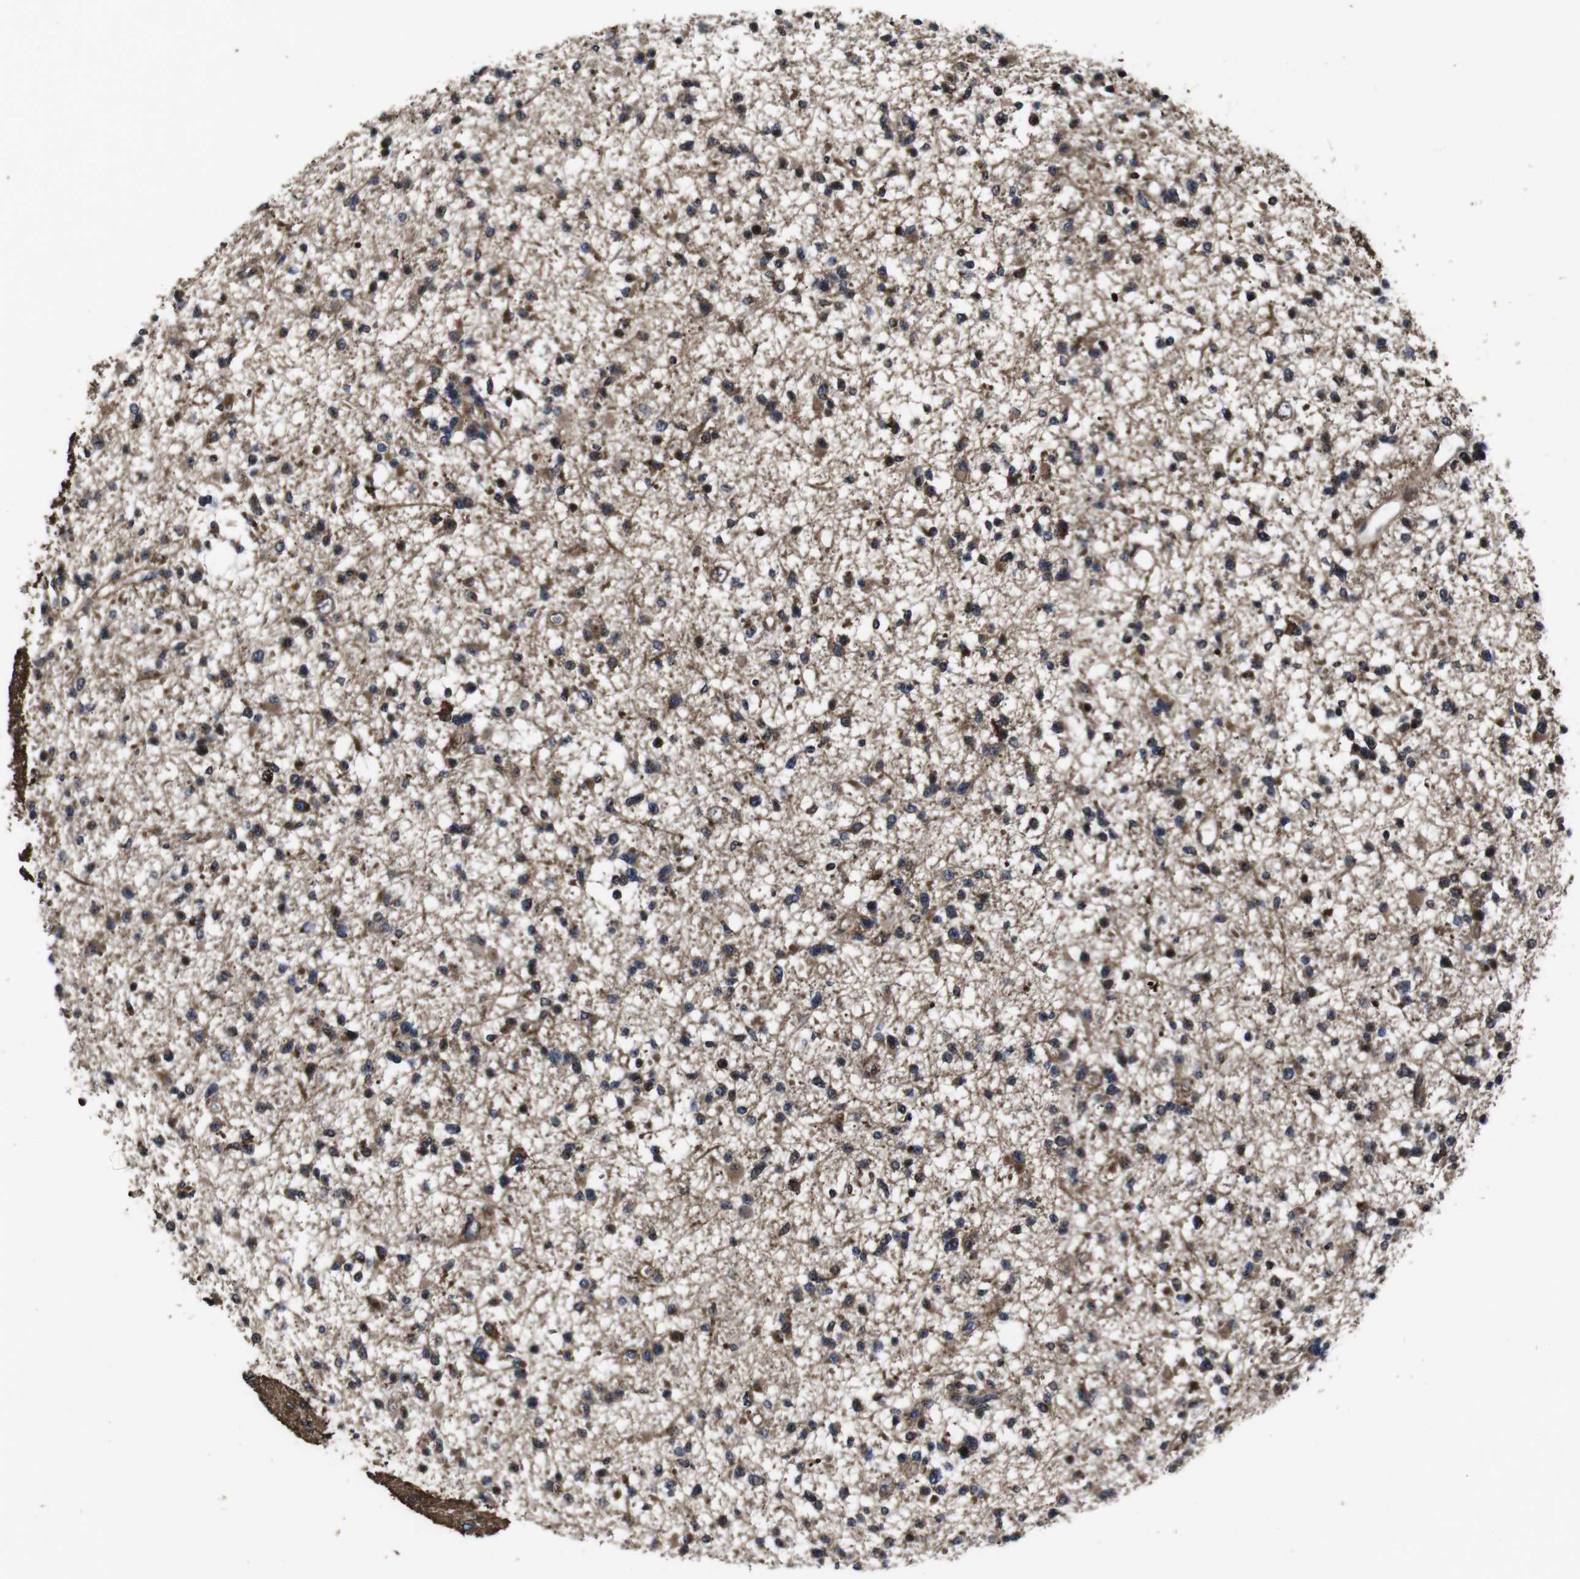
{"staining": {"intensity": "moderate", "quantity": ">75%", "location": "cytoplasmic/membranous"}, "tissue": "glioma", "cell_type": "Tumor cells", "image_type": "cancer", "snomed": [{"axis": "morphology", "description": "Glioma, malignant, Low grade"}, {"axis": "topography", "description": "Brain"}], "caption": "Immunohistochemistry of glioma shows medium levels of moderate cytoplasmic/membranous expression in about >75% of tumor cells.", "gene": "SMYD3", "patient": {"sex": "female", "age": 22}}